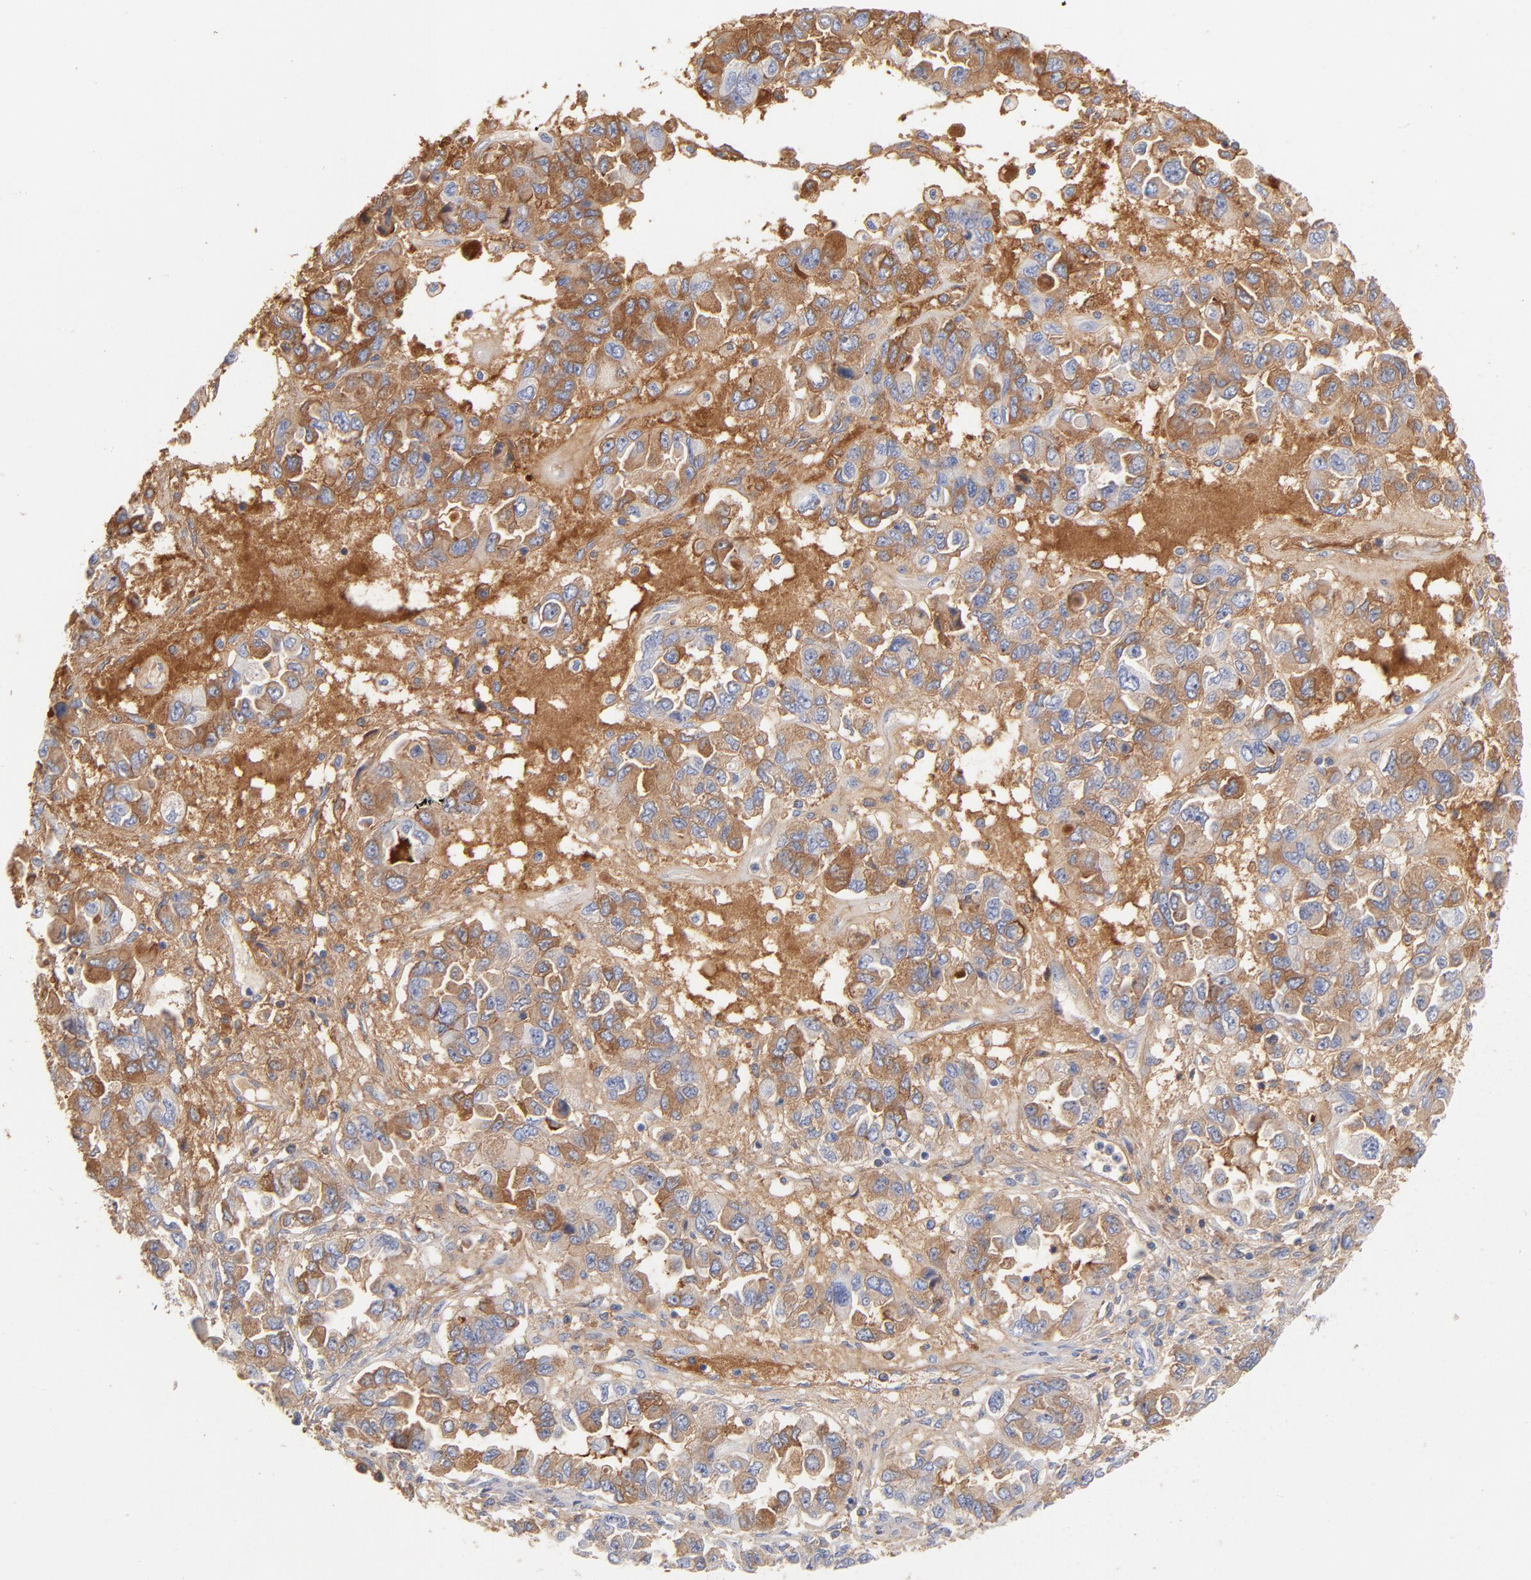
{"staining": {"intensity": "moderate", "quantity": "25%-75%", "location": "cytoplasmic/membranous"}, "tissue": "ovarian cancer", "cell_type": "Tumor cells", "image_type": "cancer", "snomed": [{"axis": "morphology", "description": "Cystadenocarcinoma, serous, NOS"}, {"axis": "topography", "description": "Ovary"}], "caption": "This histopathology image reveals immunohistochemistry (IHC) staining of human ovarian cancer, with medium moderate cytoplasmic/membranous staining in approximately 25%-75% of tumor cells.", "gene": "C3", "patient": {"sex": "female", "age": 84}}